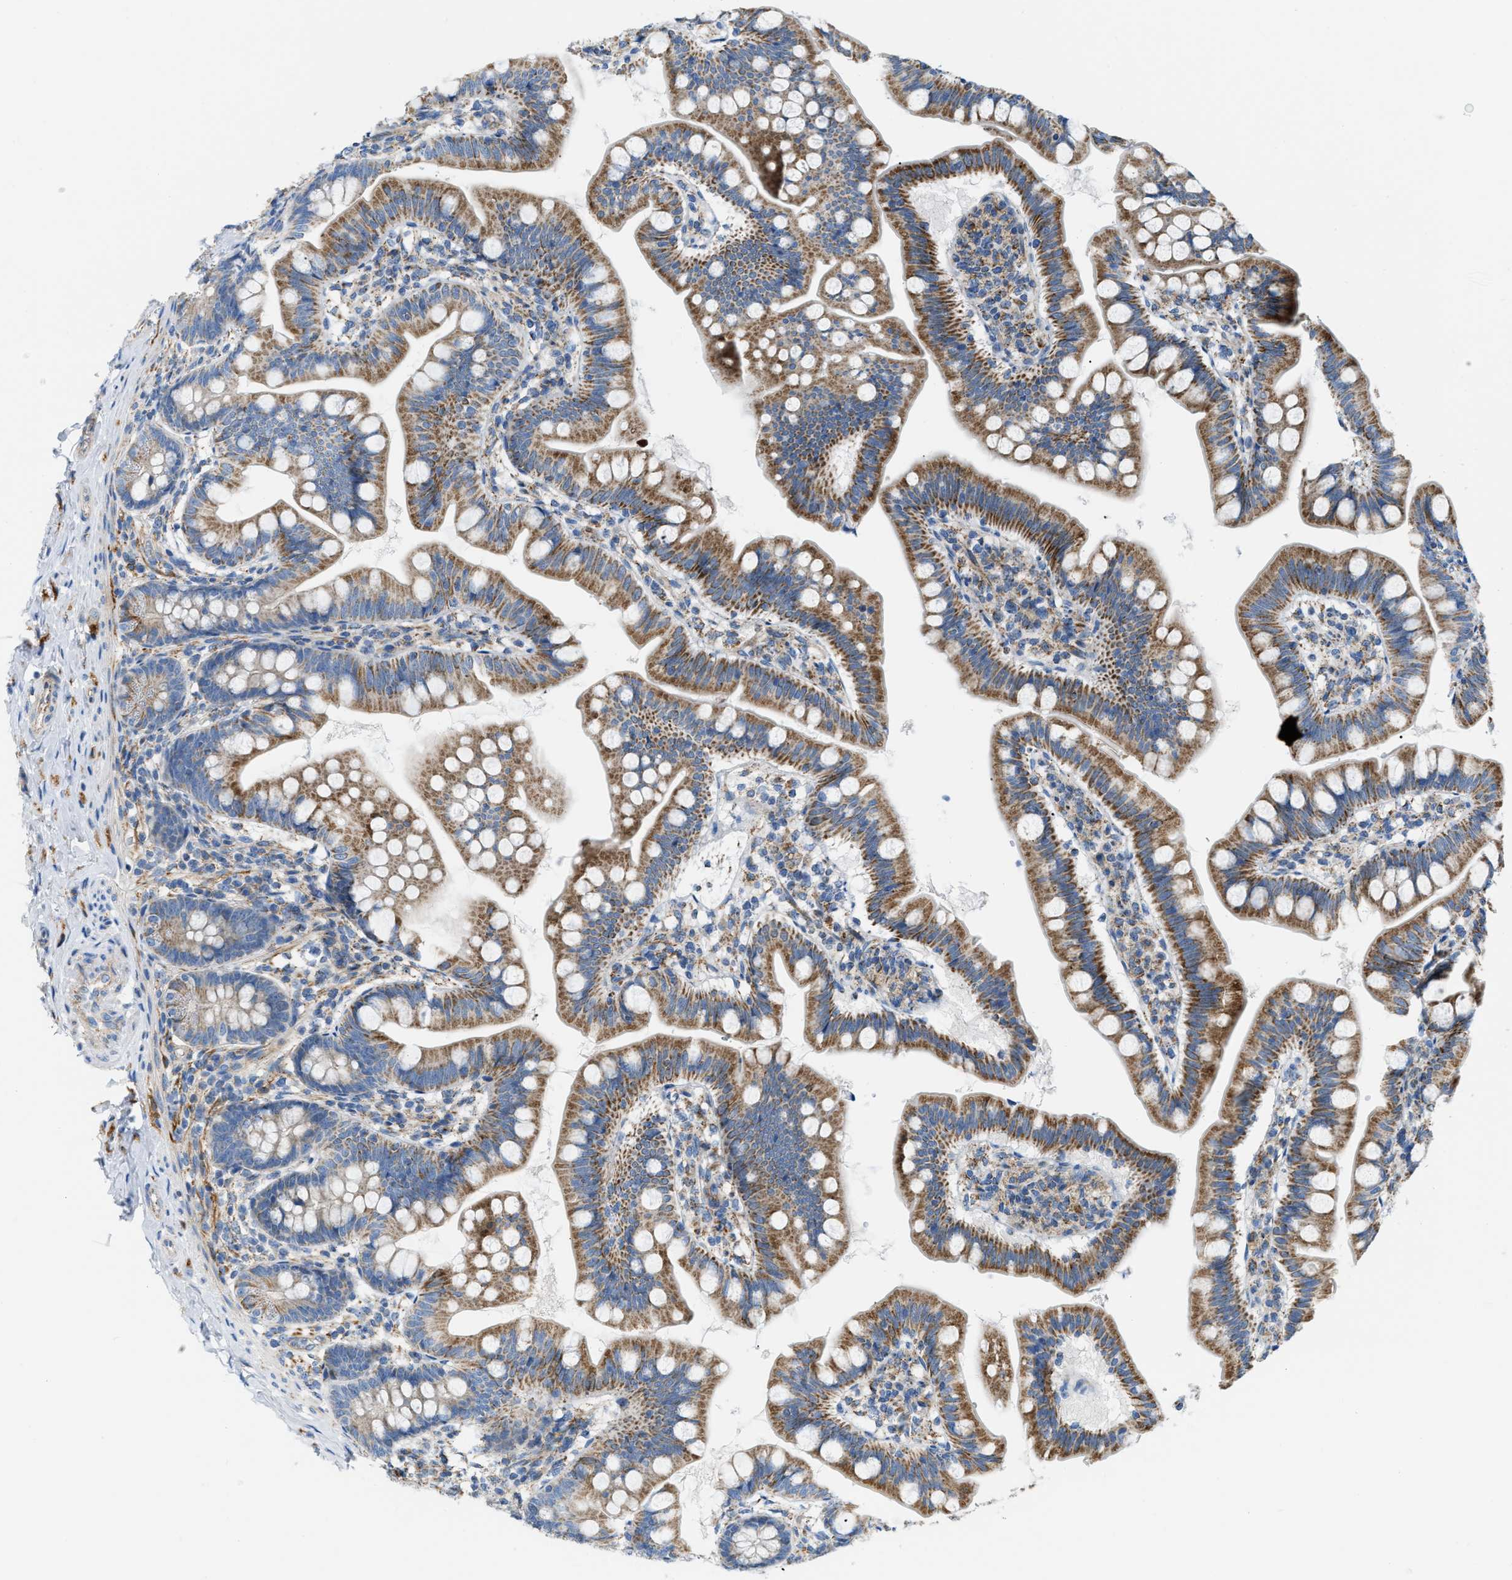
{"staining": {"intensity": "moderate", "quantity": ">75%", "location": "cytoplasmic/membranous"}, "tissue": "small intestine", "cell_type": "Glandular cells", "image_type": "normal", "snomed": [{"axis": "morphology", "description": "Normal tissue, NOS"}, {"axis": "topography", "description": "Small intestine"}], "caption": "IHC staining of normal small intestine, which displays medium levels of moderate cytoplasmic/membranous staining in about >75% of glandular cells indicating moderate cytoplasmic/membranous protein expression. The staining was performed using DAB (3,3'-diaminobenzidine) (brown) for protein detection and nuclei were counterstained in hematoxylin (blue).", "gene": "JADE1", "patient": {"sex": "male", "age": 7}}